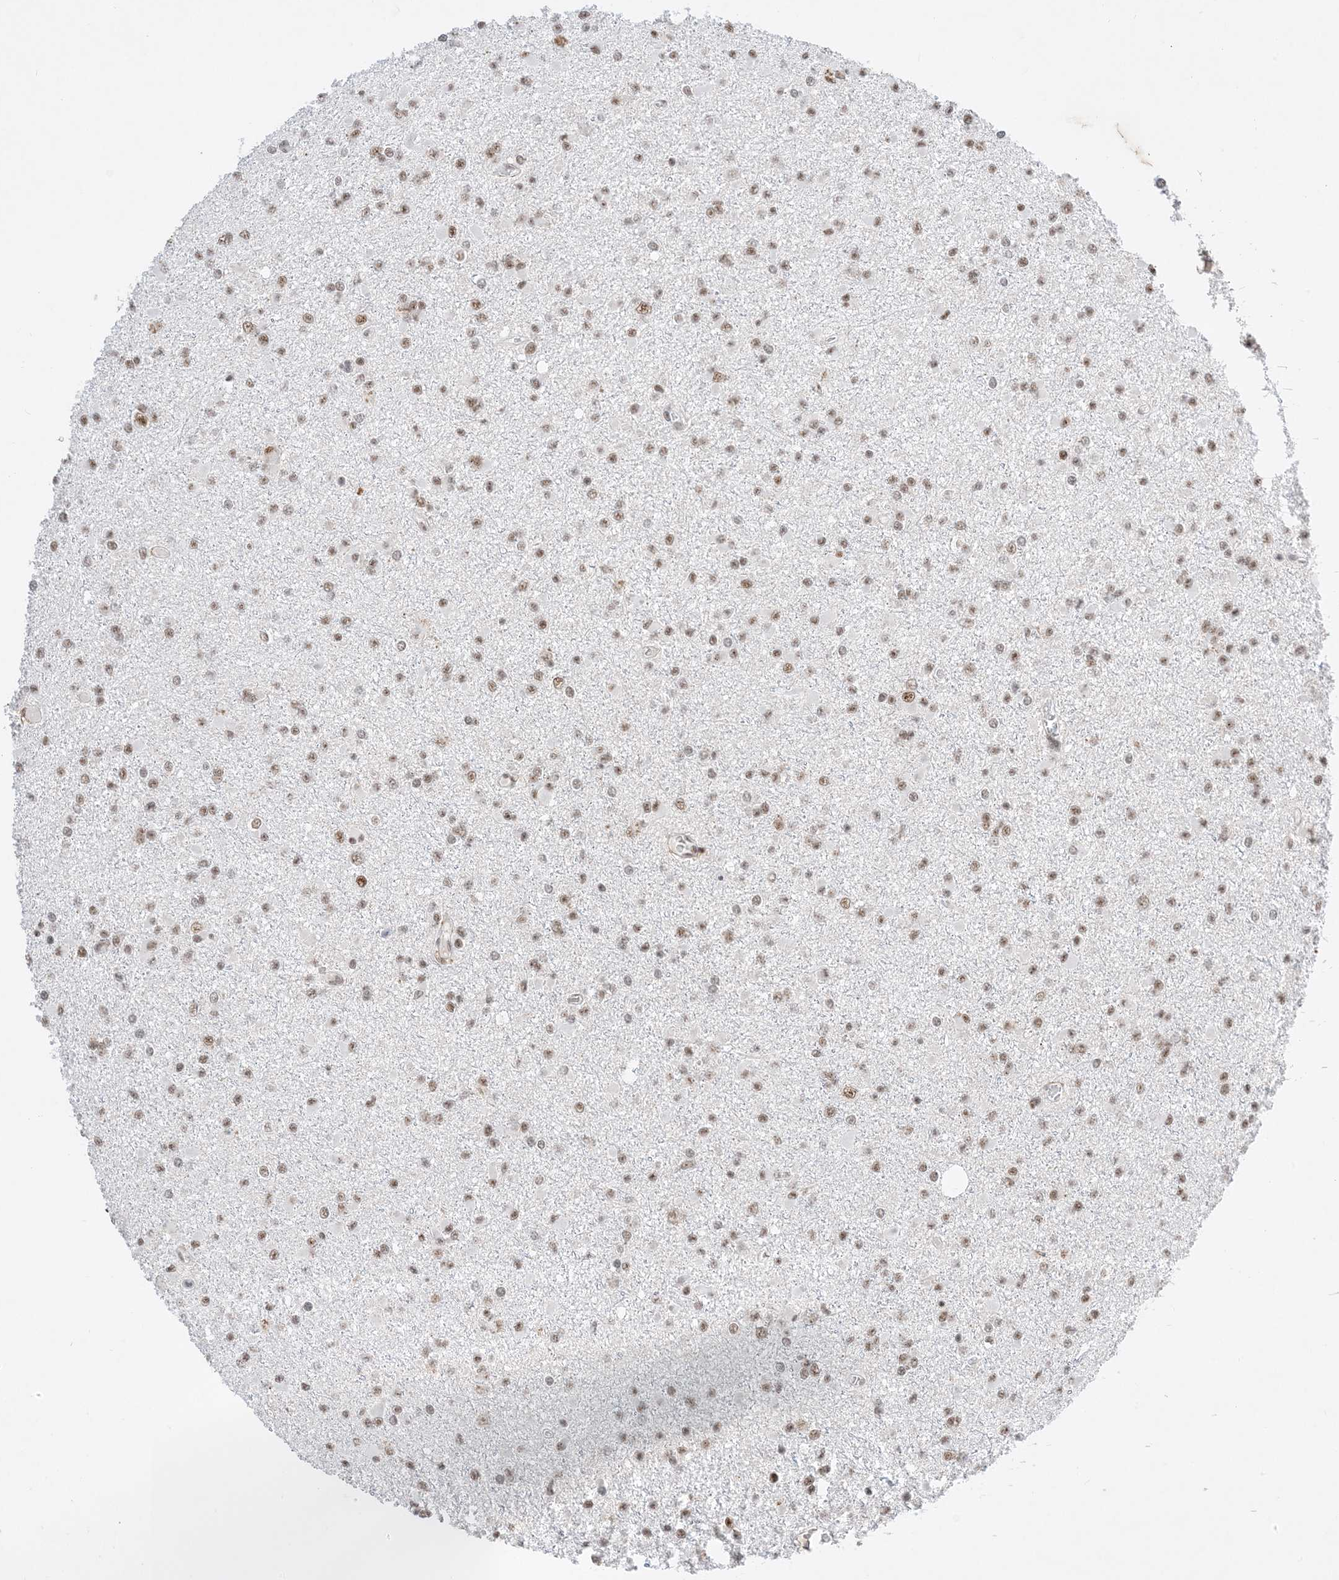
{"staining": {"intensity": "moderate", "quantity": ">75%", "location": "nuclear"}, "tissue": "glioma", "cell_type": "Tumor cells", "image_type": "cancer", "snomed": [{"axis": "morphology", "description": "Glioma, malignant, Low grade"}, {"axis": "topography", "description": "Brain"}], "caption": "A medium amount of moderate nuclear staining is seen in about >75% of tumor cells in low-grade glioma (malignant) tissue. (brown staining indicates protein expression, while blue staining denotes nuclei).", "gene": "SF3A3", "patient": {"sex": "female", "age": 22}}